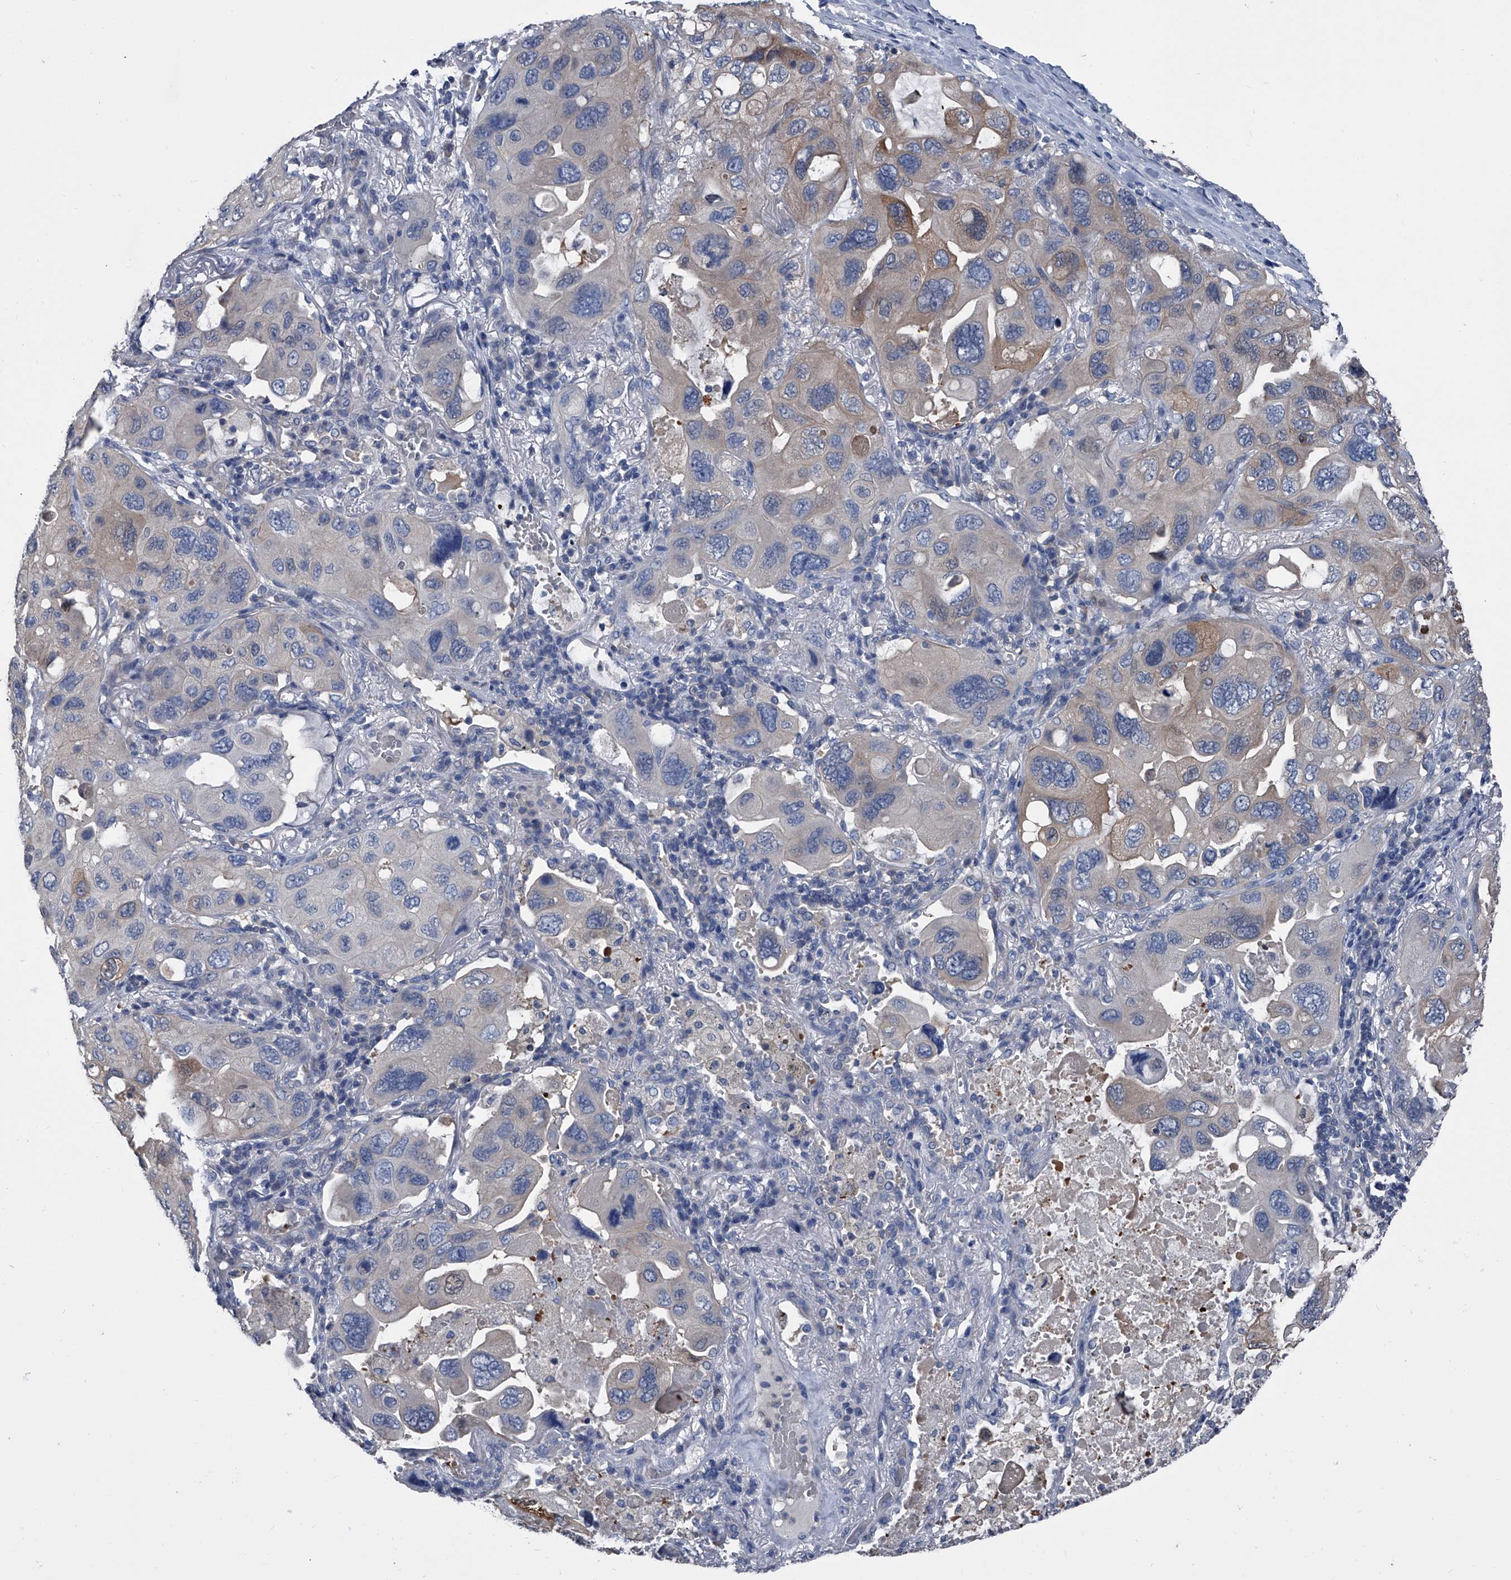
{"staining": {"intensity": "weak", "quantity": "25%-75%", "location": "cytoplasmic/membranous"}, "tissue": "lung cancer", "cell_type": "Tumor cells", "image_type": "cancer", "snomed": [{"axis": "morphology", "description": "Squamous cell carcinoma, NOS"}, {"axis": "topography", "description": "Lung"}], "caption": "Protein staining by IHC reveals weak cytoplasmic/membranous expression in approximately 25%-75% of tumor cells in squamous cell carcinoma (lung).", "gene": "KIF13A", "patient": {"sex": "female", "age": 73}}